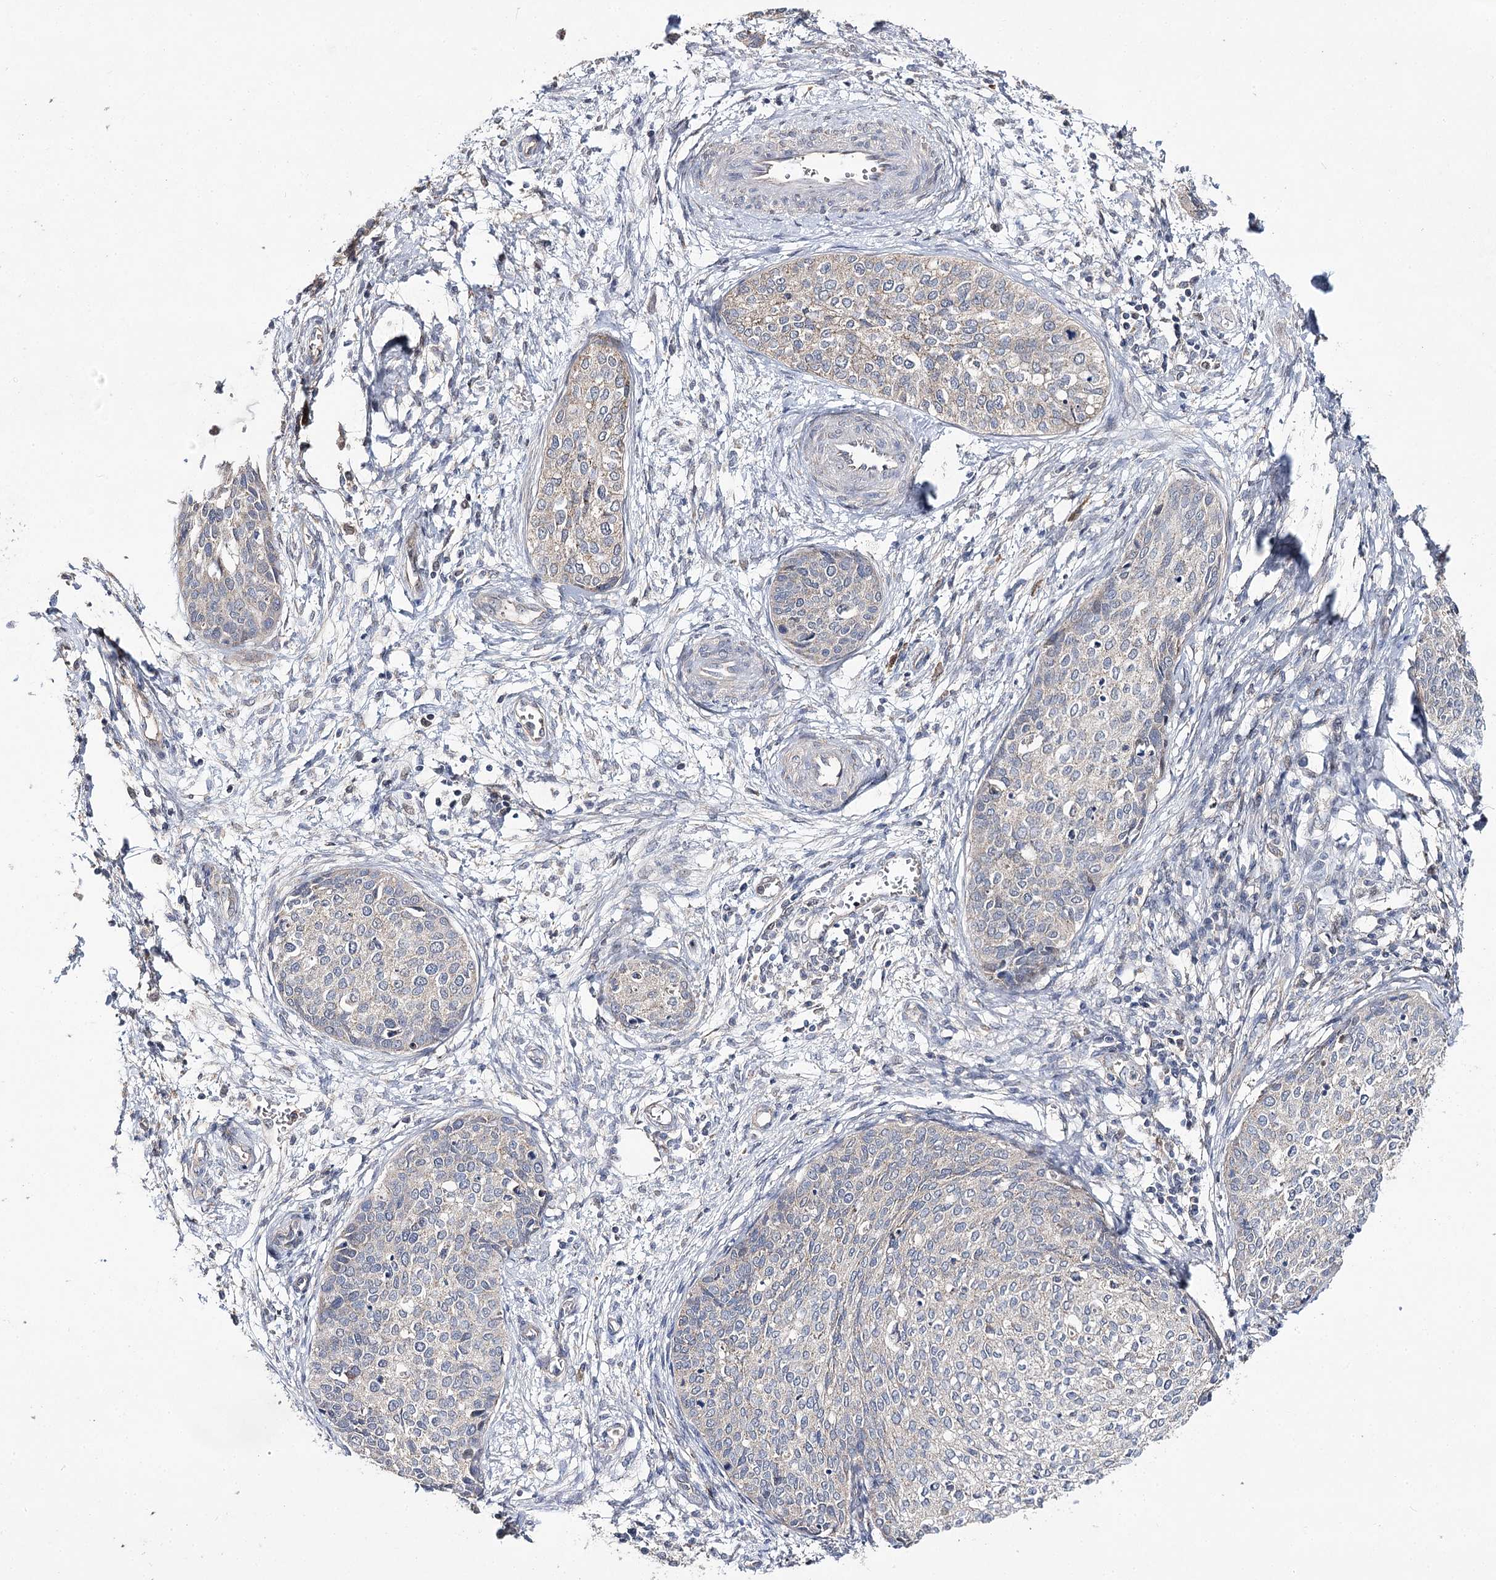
{"staining": {"intensity": "negative", "quantity": "none", "location": "none"}, "tissue": "cervical cancer", "cell_type": "Tumor cells", "image_type": "cancer", "snomed": [{"axis": "morphology", "description": "Squamous cell carcinoma, NOS"}, {"axis": "topography", "description": "Cervix"}], "caption": "A micrograph of cervical squamous cell carcinoma stained for a protein shows no brown staining in tumor cells.", "gene": "AURKC", "patient": {"sex": "female", "age": 37}}